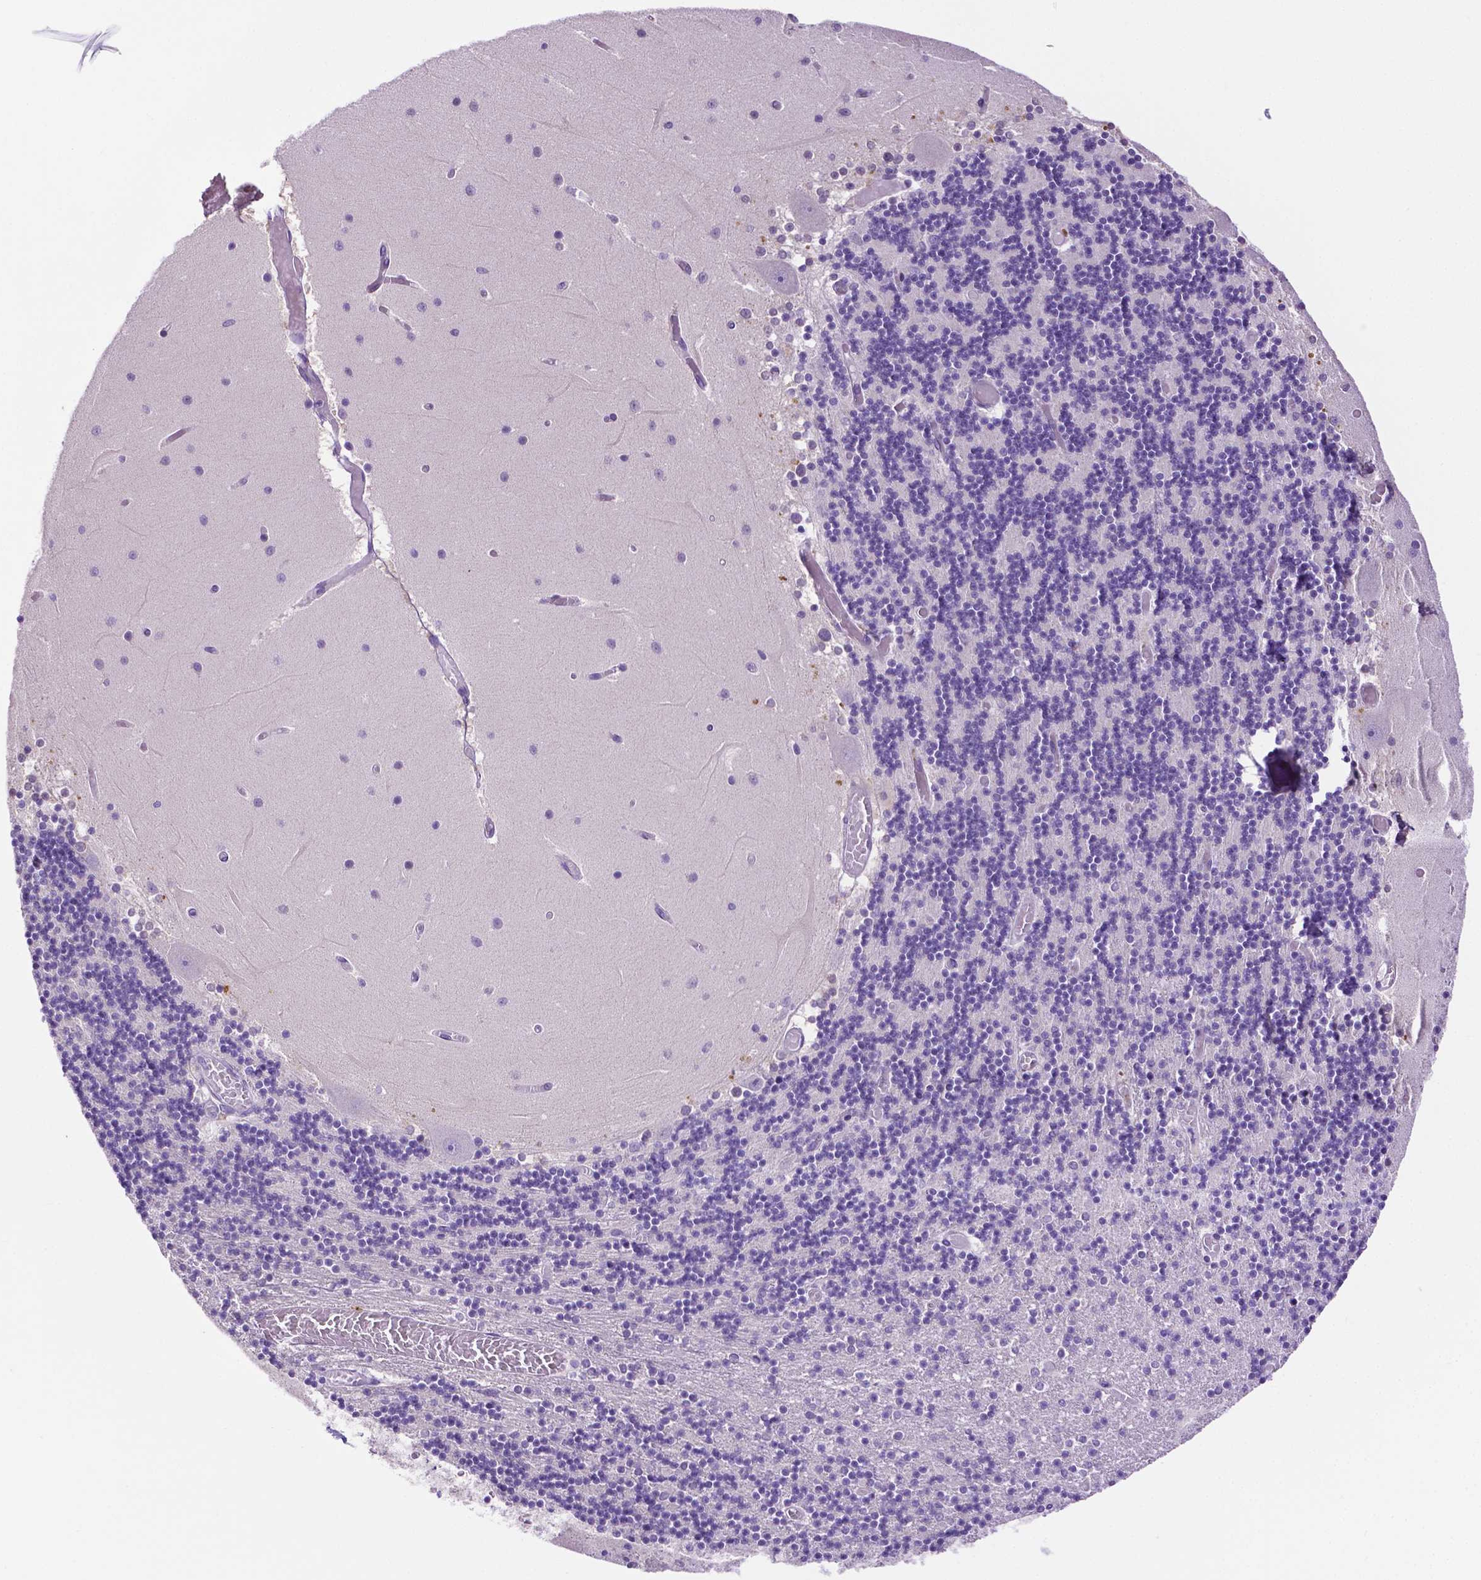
{"staining": {"intensity": "negative", "quantity": "none", "location": "none"}, "tissue": "cerebellum", "cell_type": "Cells in granular layer", "image_type": "normal", "snomed": [{"axis": "morphology", "description": "Normal tissue, NOS"}, {"axis": "topography", "description": "Cerebellum"}], "caption": "There is no significant expression in cells in granular layer of cerebellum. (DAB (3,3'-diaminobenzidine) immunohistochemistry (IHC) visualized using brightfield microscopy, high magnification).", "gene": "MMP27", "patient": {"sex": "female", "age": 28}}